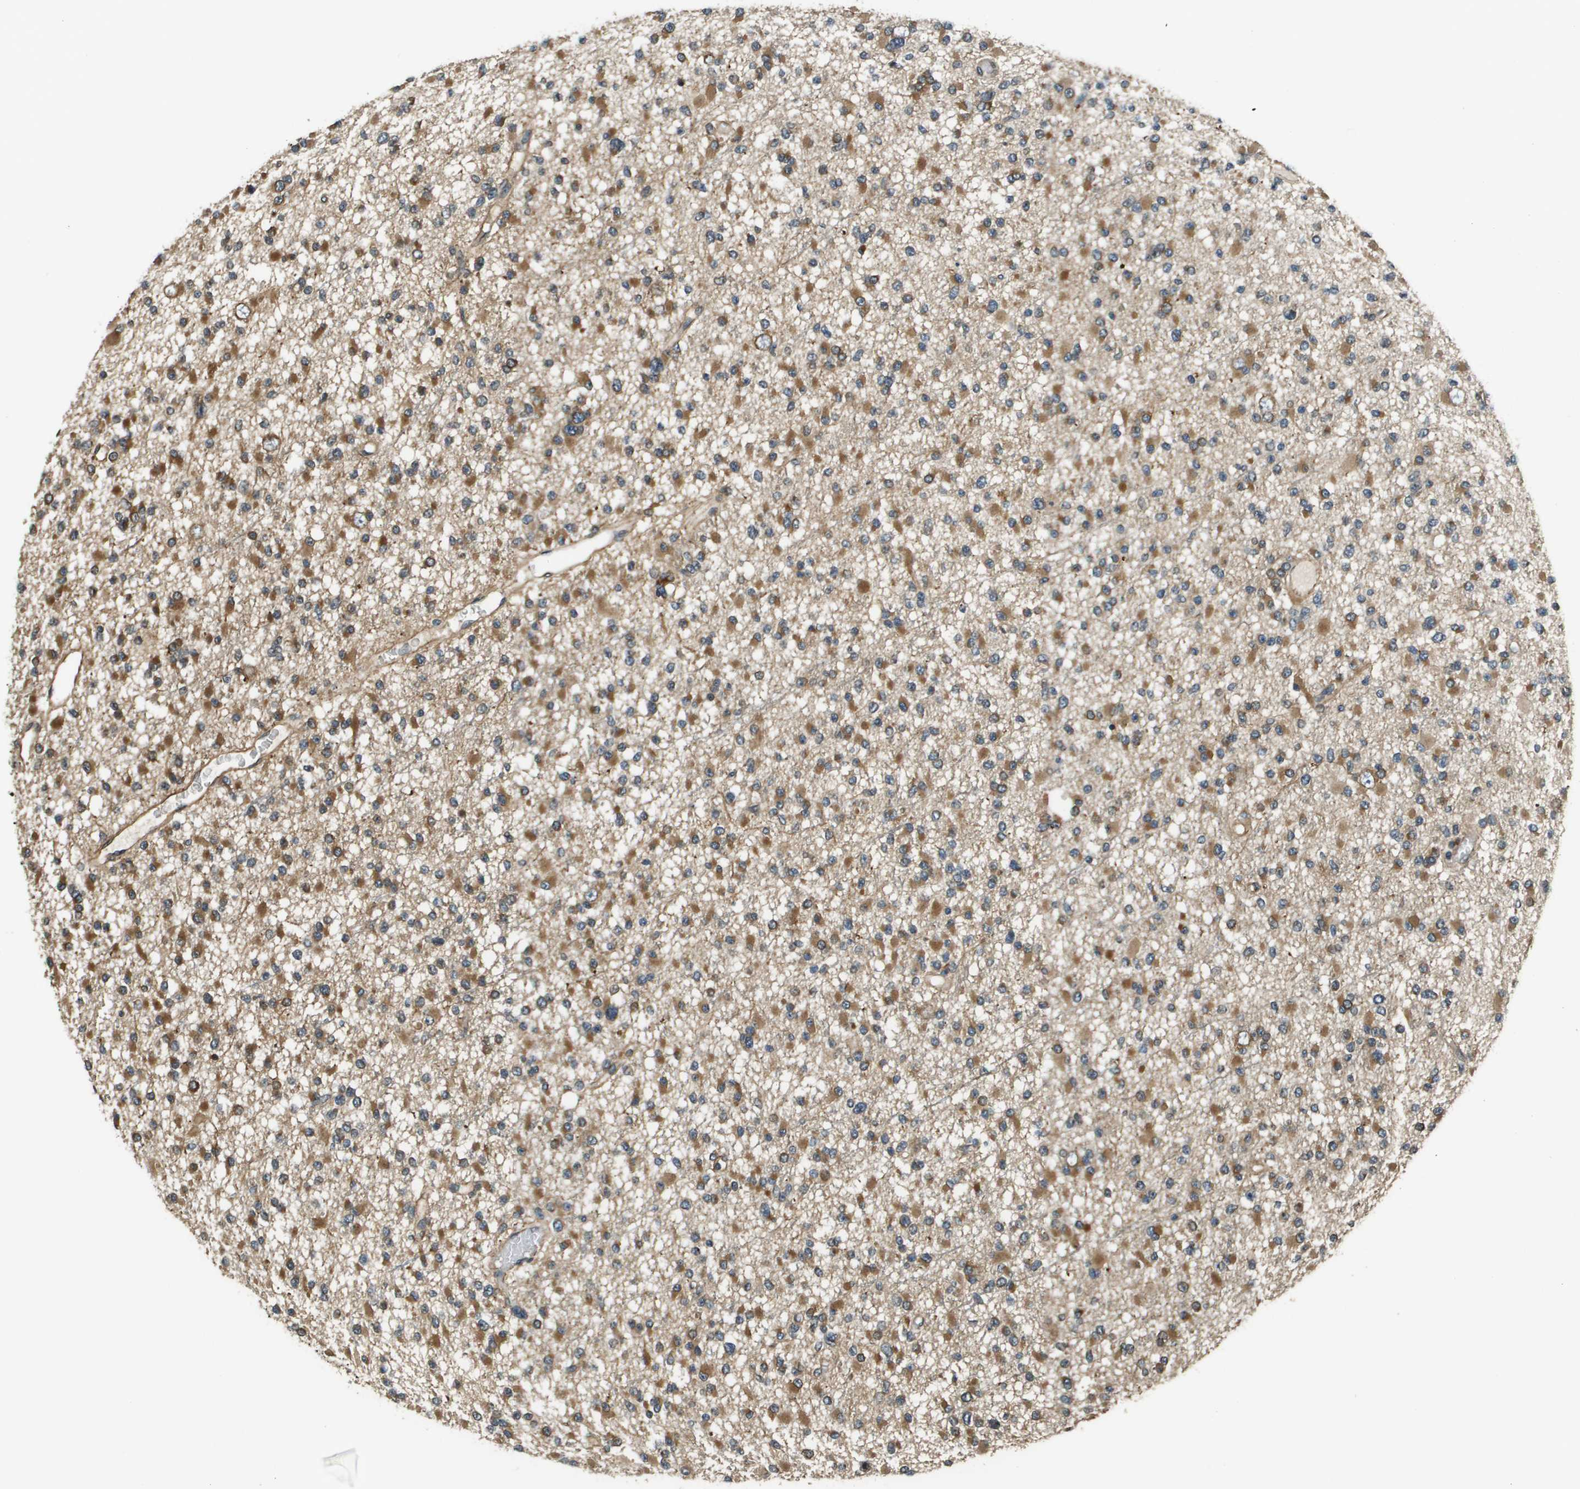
{"staining": {"intensity": "moderate", "quantity": ">75%", "location": "cytoplasmic/membranous"}, "tissue": "glioma", "cell_type": "Tumor cells", "image_type": "cancer", "snomed": [{"axis": "morphology", "description": "Glioma, malignant, Low grade"}, {"axis": "topography", "description": "Brain"}], "caption": "A photomicrograph of human low-grade glioma (malignant) stained for a protein exhibits moderate cytoplasmic/membranous brown staining in tumor cells.", "gene": "SEC62", "patient": {"sex": "female", "age": 22}}